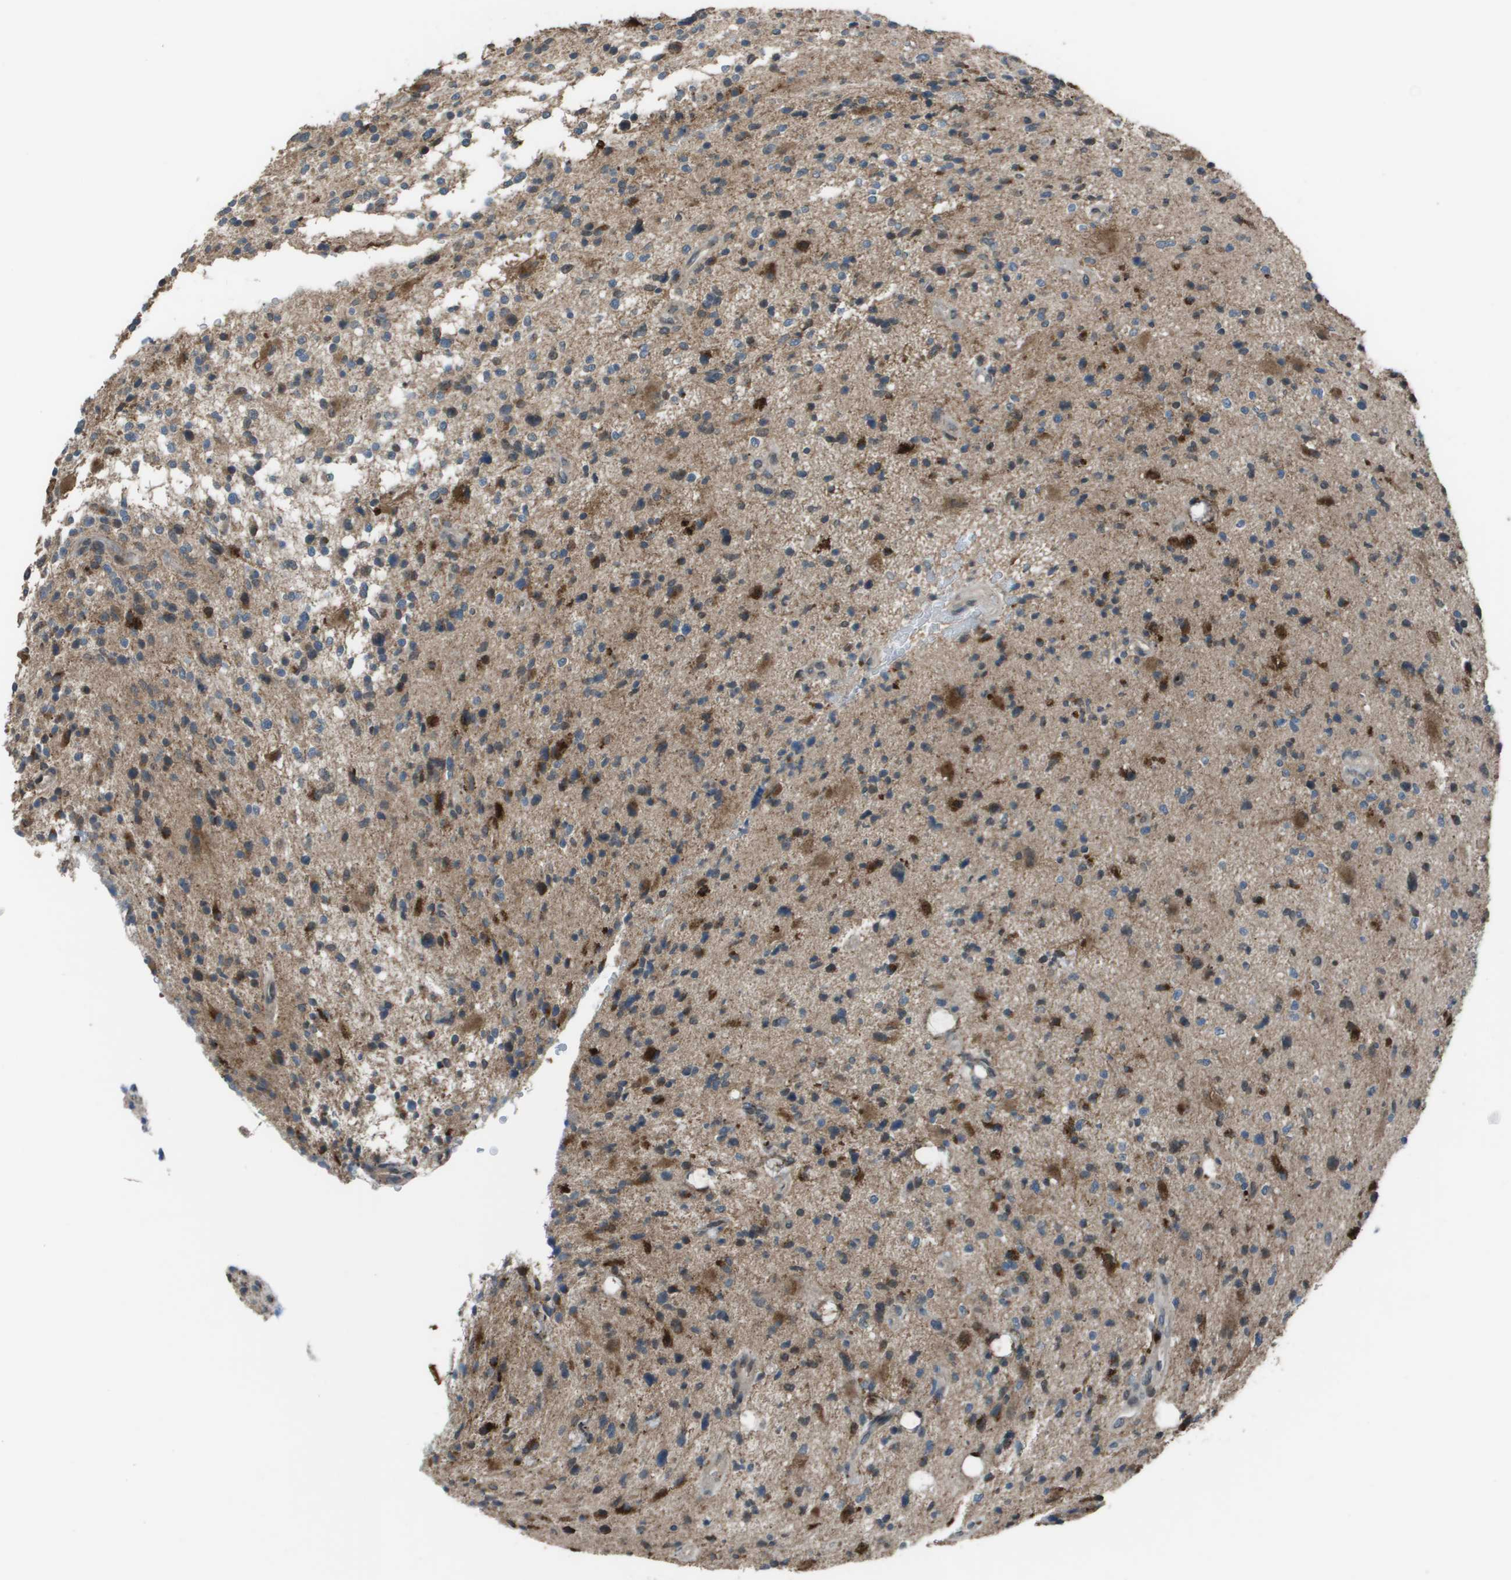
{"staining": {"intensity": "moderate", "quantity": "25%-75%", "location": "cytoplasmic/membranous"}, "tissue": "glioma", "cell_type": "Tumor cells", "image_type": "cancer", "snomed": [{"axis": "morphology", "description": "Glioma, malignant, High grade"}, {"axis": "topography", "description": "Brain"}], "caption": "Immunohistochemistry micrograph of neoplastic tissue: human malignant glioma (high-grade) stained using immunohistochemistry (IHC) demonstrates medium levels of moderate protein expression localized specifically in the cytoplasmic/membranous of tumor cells, appearing as a cytoplasmic/membranous brown color.", "gene": "GOSR2", "patient": {"sex": "male", "age": 48}}